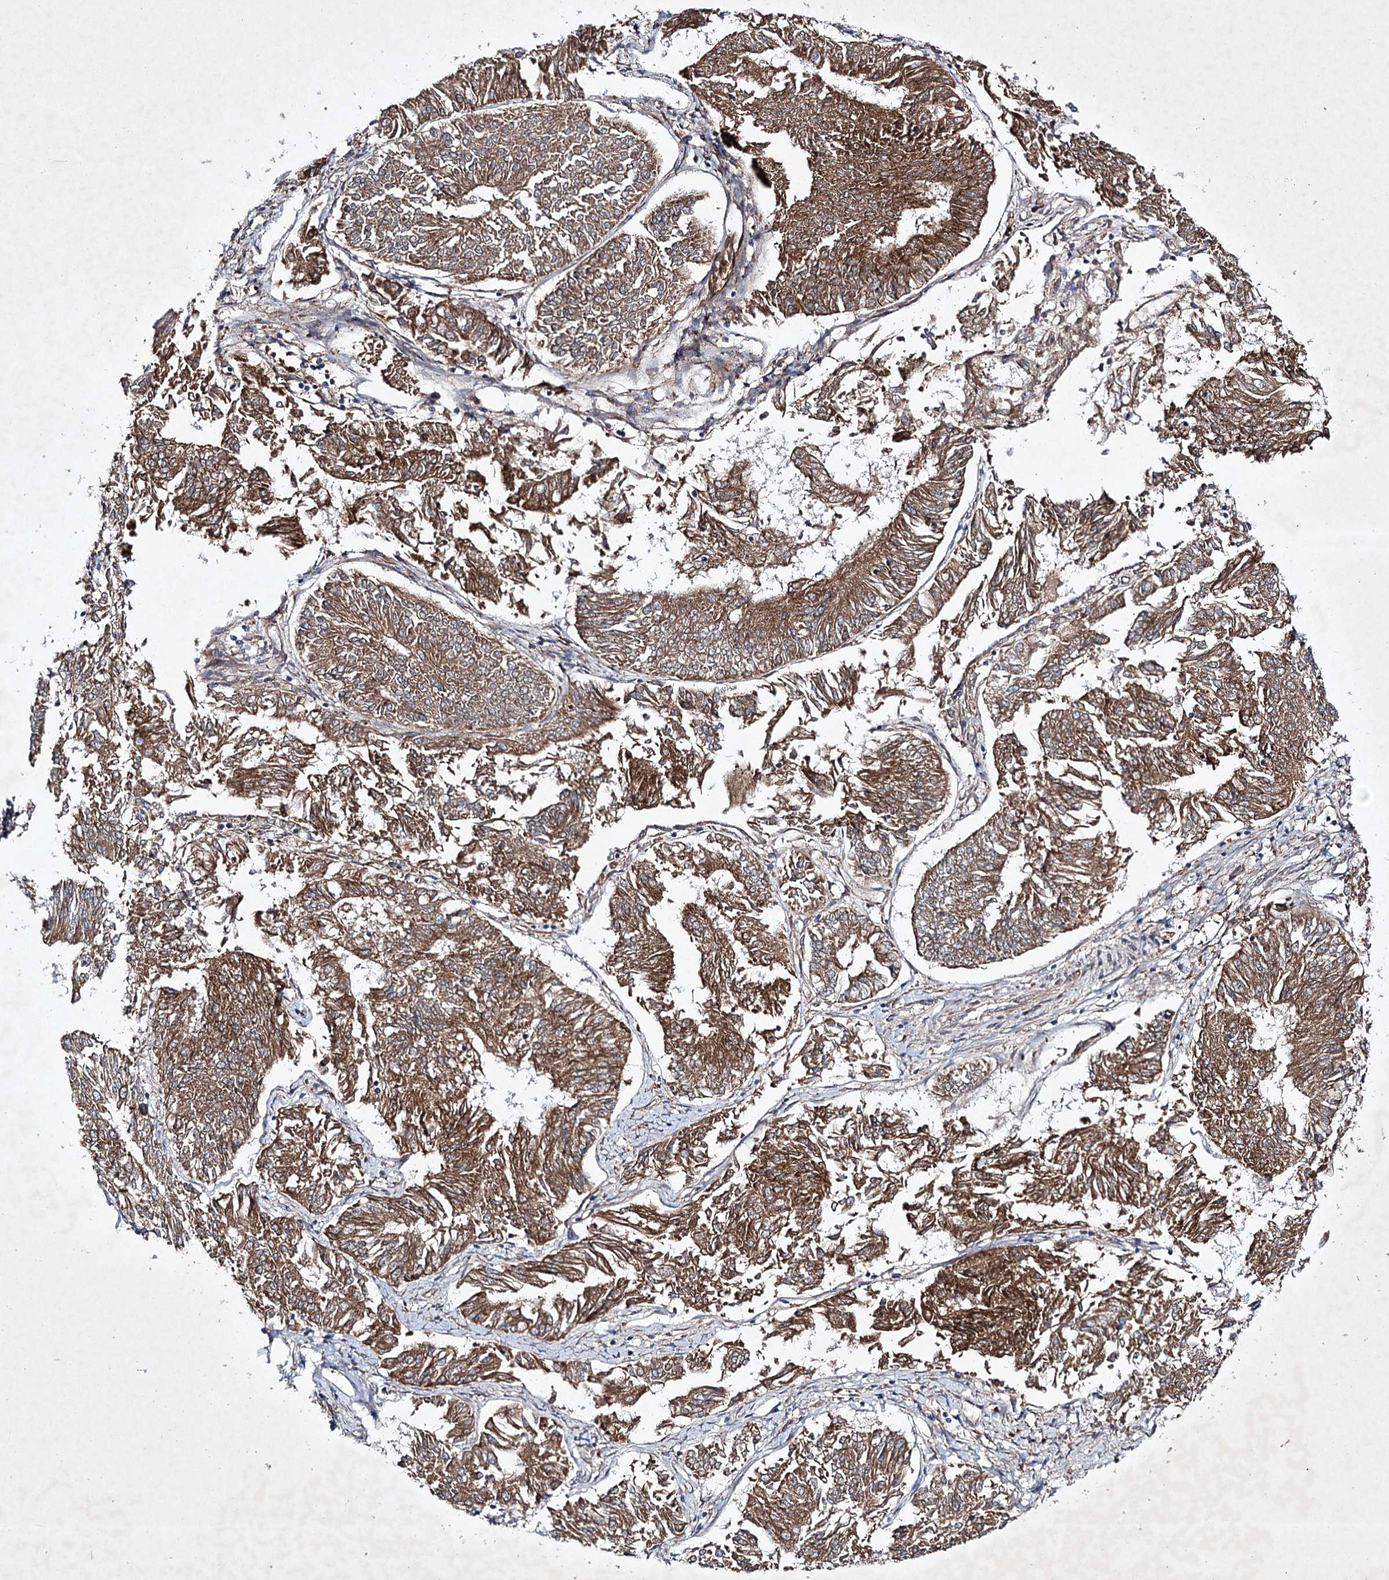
{"staining": {"intensity": "moderate", "quantity": ">75%", "location": "cytoplasmic/membranous"}, "tissue": "endometrial cancer", "cell_type": "Tumor cells", "image_type": "cancer", "snomed": [{"axis": "morphology", "description": "Adenocarcinoma, NOS"}, {"axis": "topography", "description": "Endometrium"}], "caption": "Endometrial cancer (adenocarcinoma) stained for a protein (brown) reveals moderate cytoplasmic/membranous positive expression in approximately >75% of tumor cells.", "gene": "ALG9", "patient": {"sex": "female", "age": 58}}